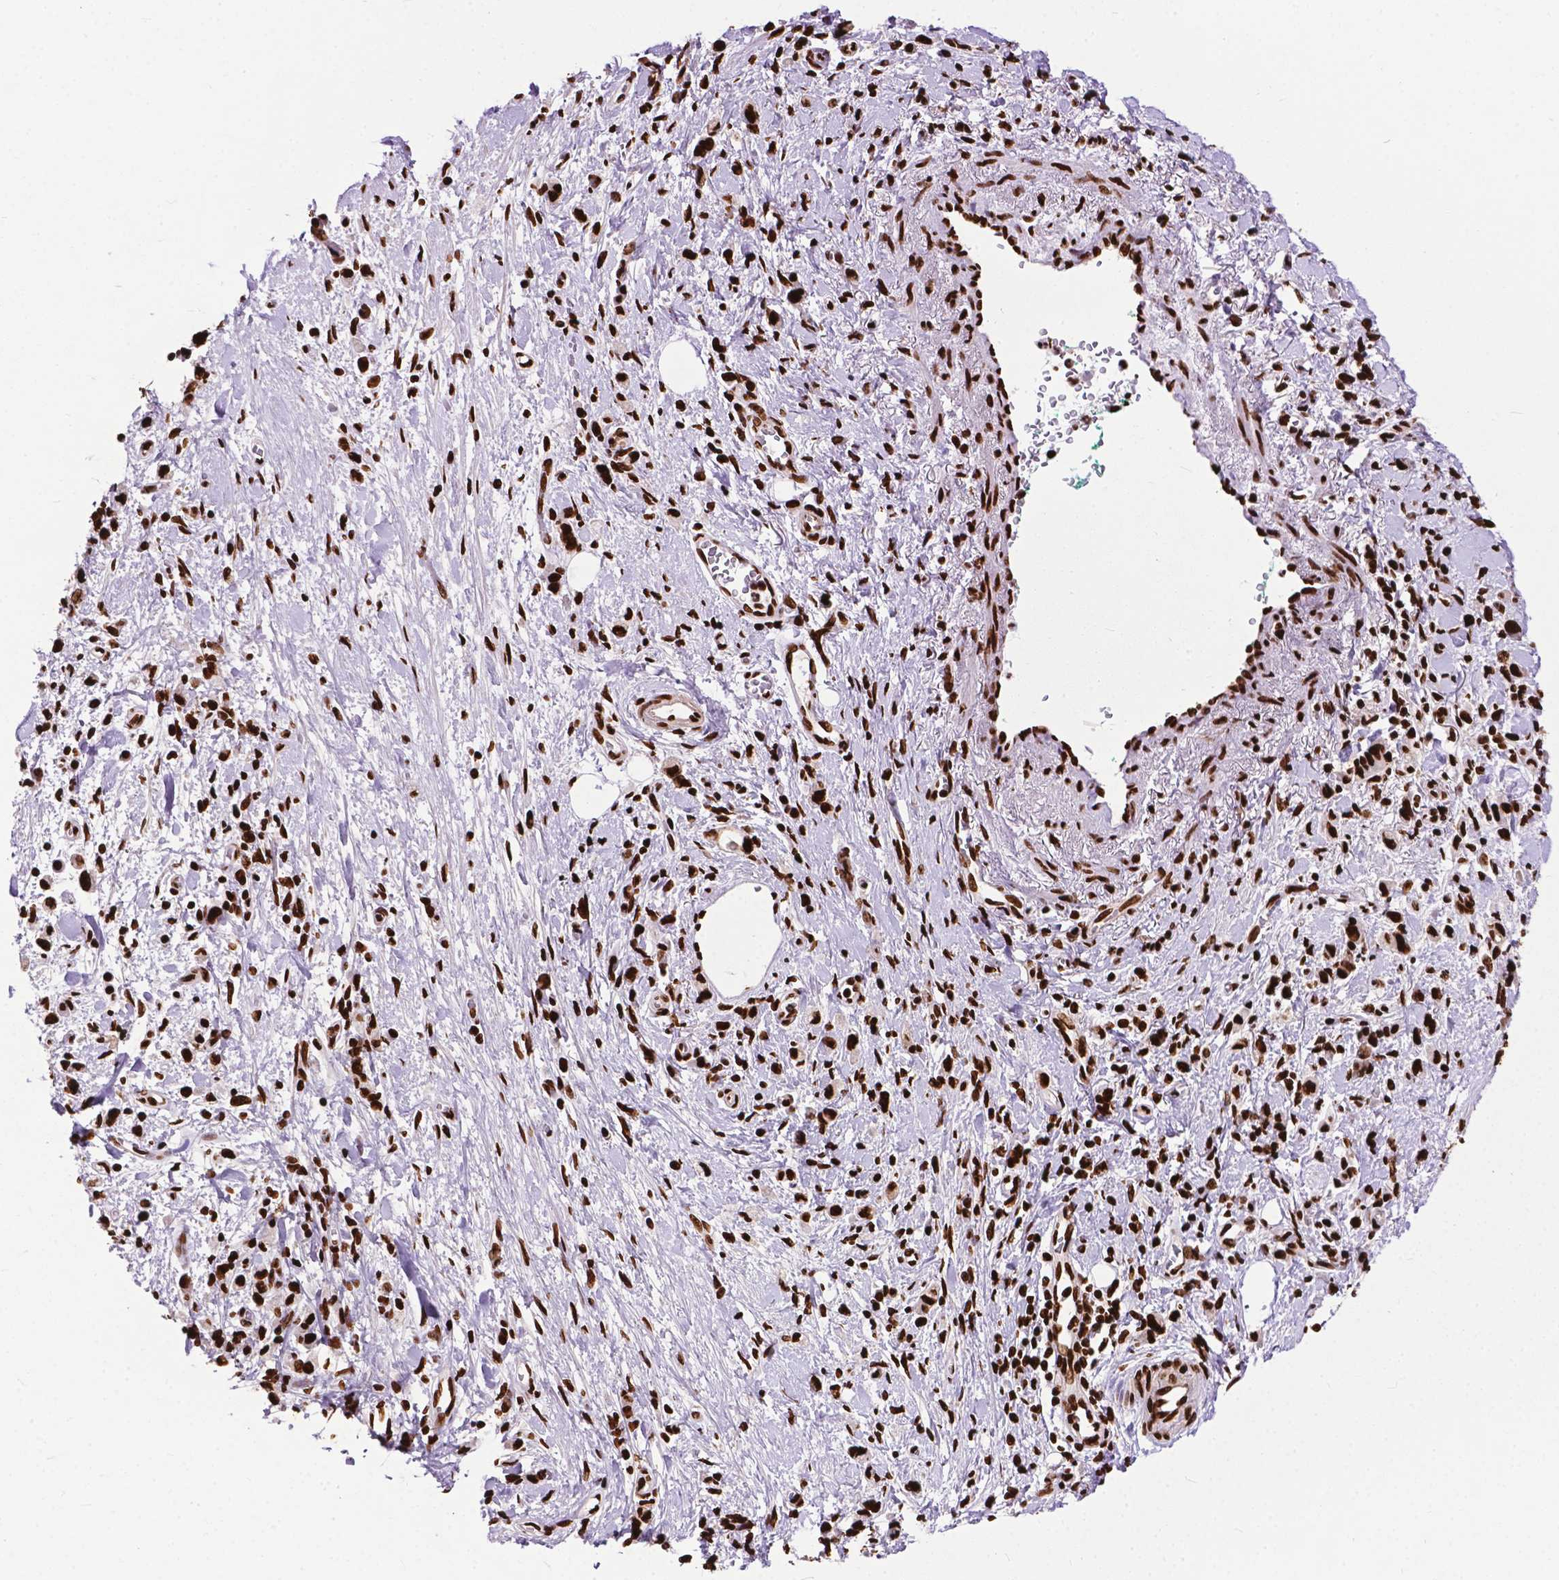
{"staining": {"intensity": "strong", "quantity": ">75%", "location": "nuclear"}, "tissue": "stomach cancer", "cell_type": "Tumor cells", "image_type": "cancer", "snomed": [{"axis": "morphology", "description": "Adenocarcinoma, NOS"}, {"axis": "topography", "description": "Stomach"}], "caption": "The micrograph reveals immunohistochemical staining of stomach adenocarcinoma. There is strong nuclear staining is present in about >75% of tumor cells.", "gene": "SMIM5", "patient": {"sex": "male", "age": 77}}